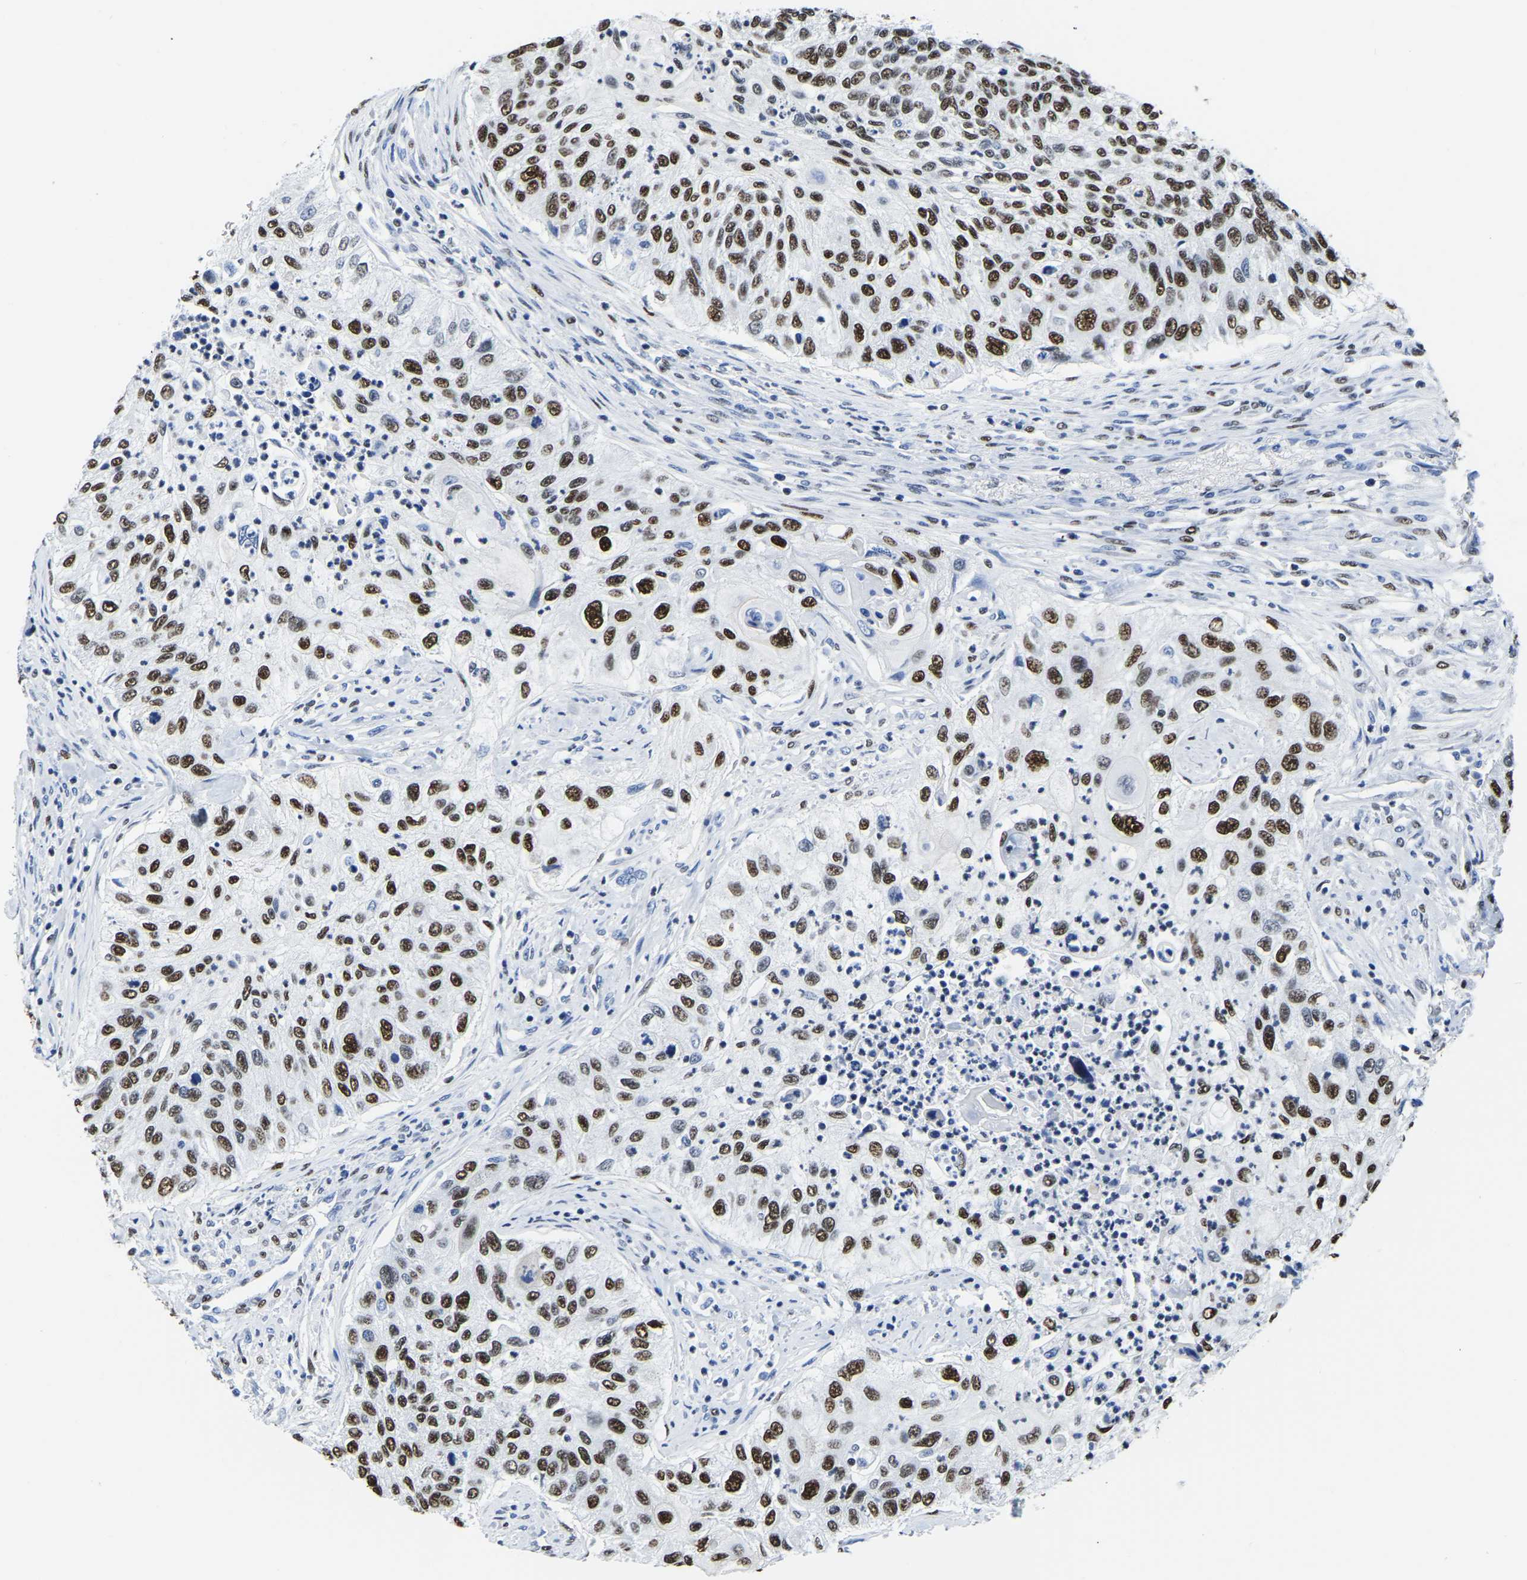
{"staining": {"intensity": "strong", "quantity": ">75%", "location": "nuclear"}, "tissue": "urothelial cancer", "cell_type": "Tumor cells", "image_type": "cancer", "snomed": [{"axis": "morphology", "description": "Urothelial carcinoma, High grade"}, {"axis": "topography", "description": "Urinary bladder"}], "caption": "This micrograph reveals urothelial cancer stained with IHC to label a protein in brown. The nuclear of tumor cells show strong positivity for the protein. Nuclei are counter-stained blue.", "gene": "UBA1", "patient": {"sex": "female", "age": 60}}